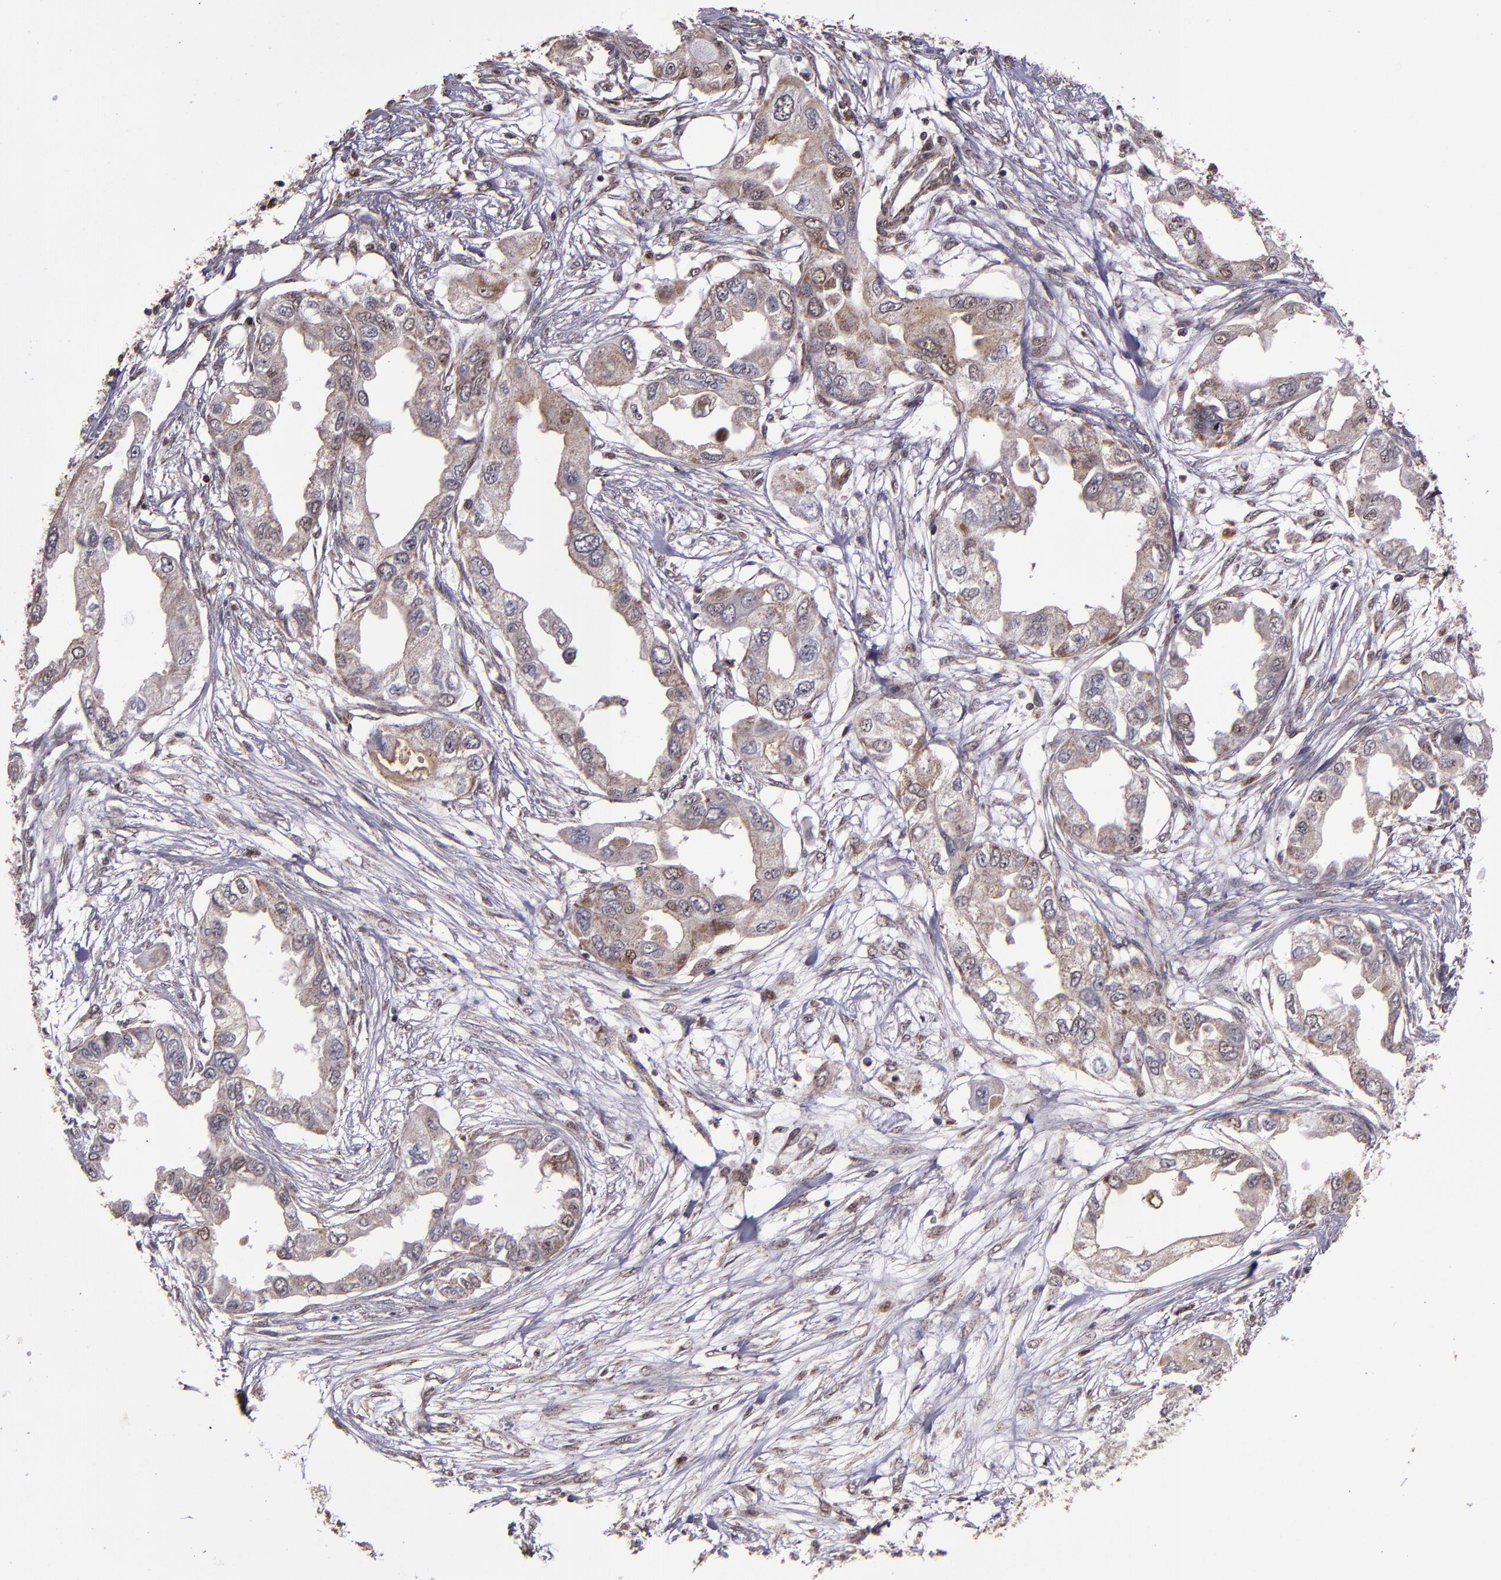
{"staining": {"intensity": "weak", "quantity": "25%-75%", "location": "cytoplasmic/membranous"}, "tissue": "endometrial cancer", "cell_type": "Tumor cells", "image_type": "cancer", "snomed": [{"axis": "morphology", "description": "Adenocarcinoma, NOS"}, {"axis": "topography", "description": "Endometrium"}], "caption": "Immunohistochemical staining of human adenocarcinoma (endometrial) demonstrates weak cytoplasmic/membranous protein expression in approximately 25%-75% of tumor cells.", "gene": "CECR2", "patient": {"sex": "female", "age": 67}}